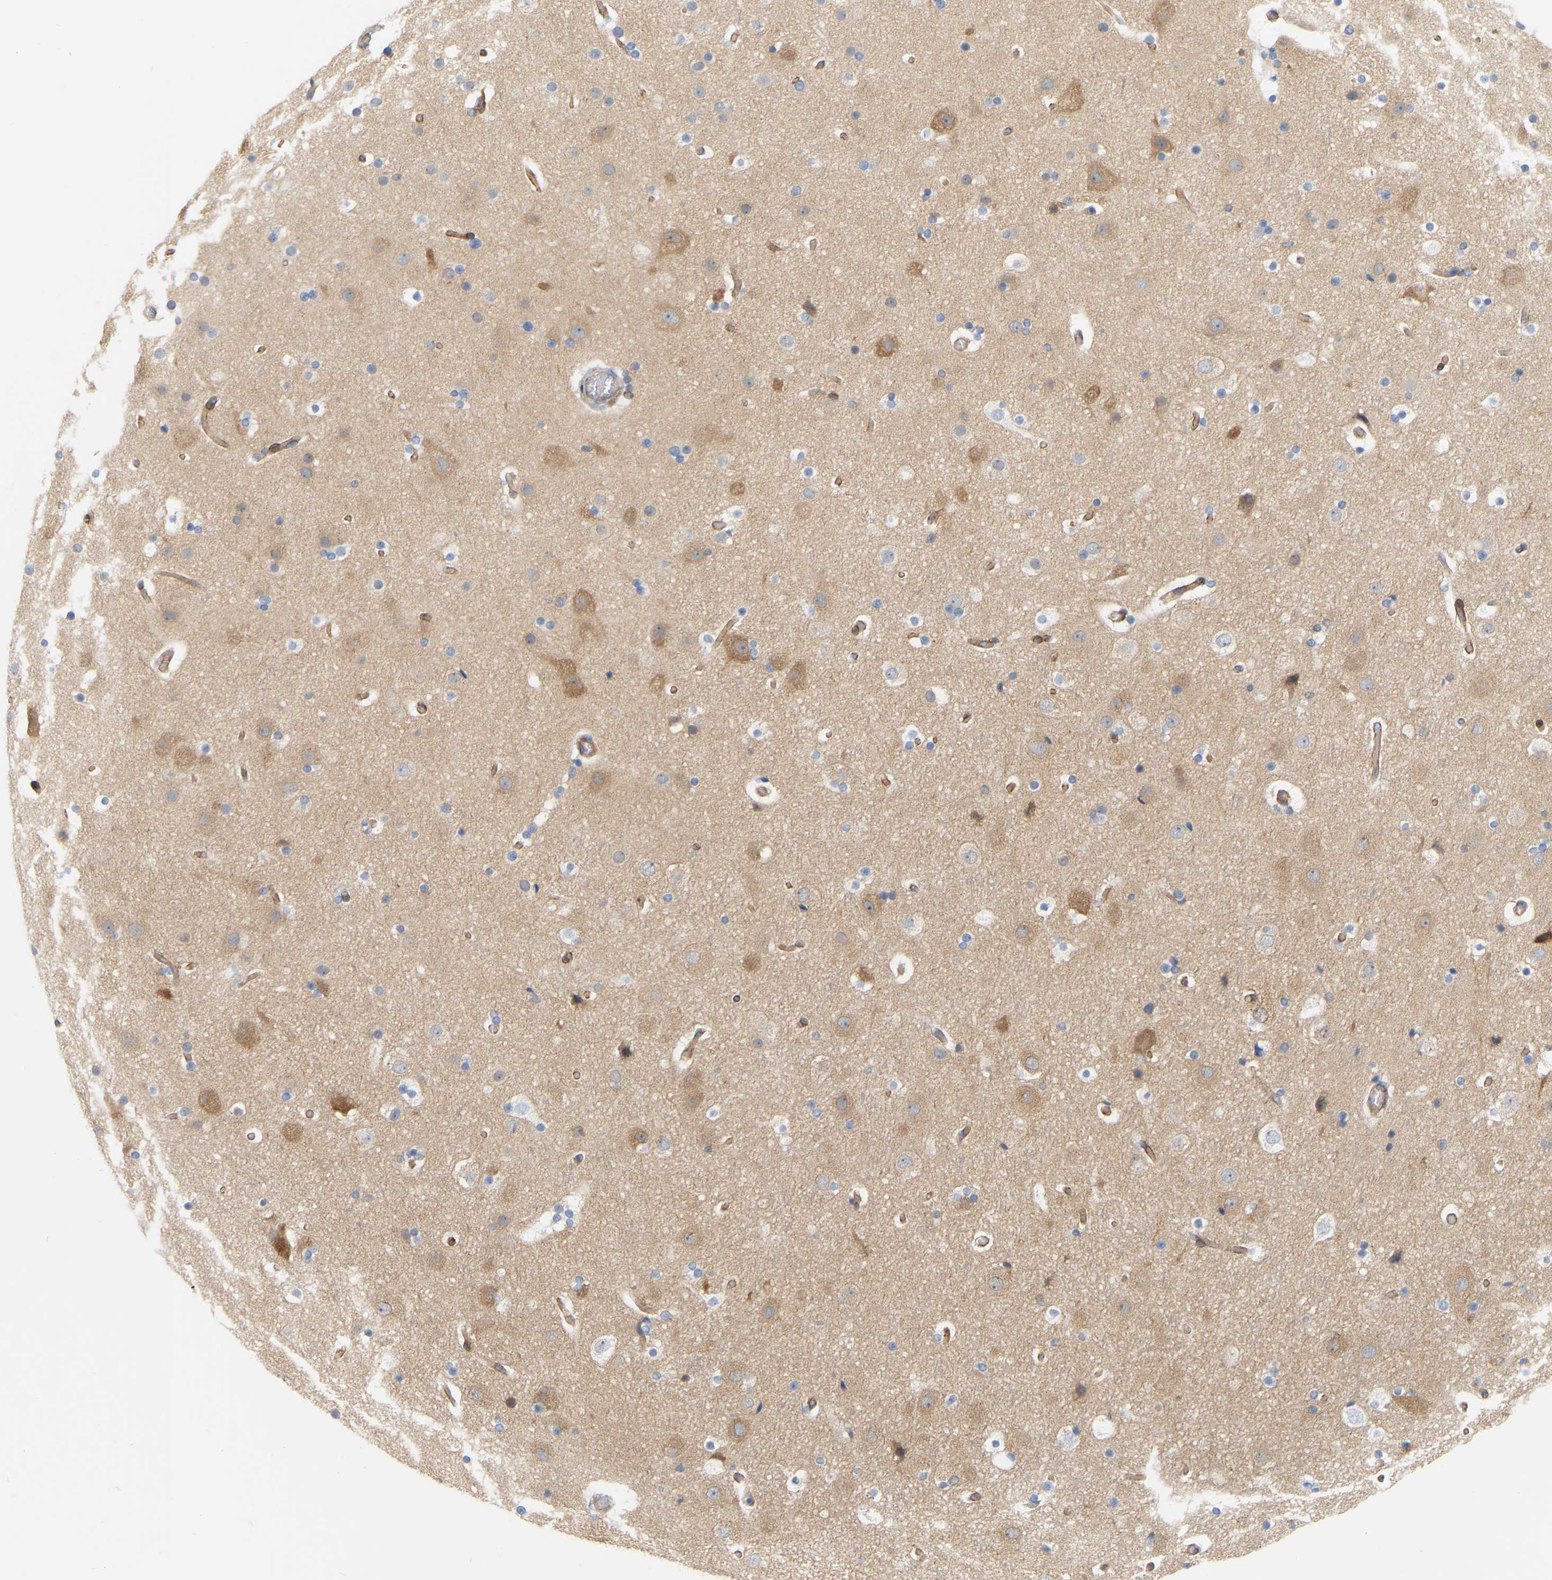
{"staining": {"intensity": "moderate", "quantity": ">75%", "location": "cytoplasmic/membranous"}, "tissue": "cerebral cortex", "cell_type": "Endothelial cells", "image_type": "normal", "snomed": [{"axis": "morphology", "description": "Normal tissue, NOS"}, {"axis": "topography", "description": "Cerebral cortex"}], "caption": "An immunohistochemistry photomicrograph of benign tissue is shown. Protein staining in brown labels moderate cytoplasmic/membranous positivity in cerebral cortex within endothelial cells. Nuclei are stained in blue.", "gene": "RAPH1", "patient": {"sex": "male", "age": 57}}